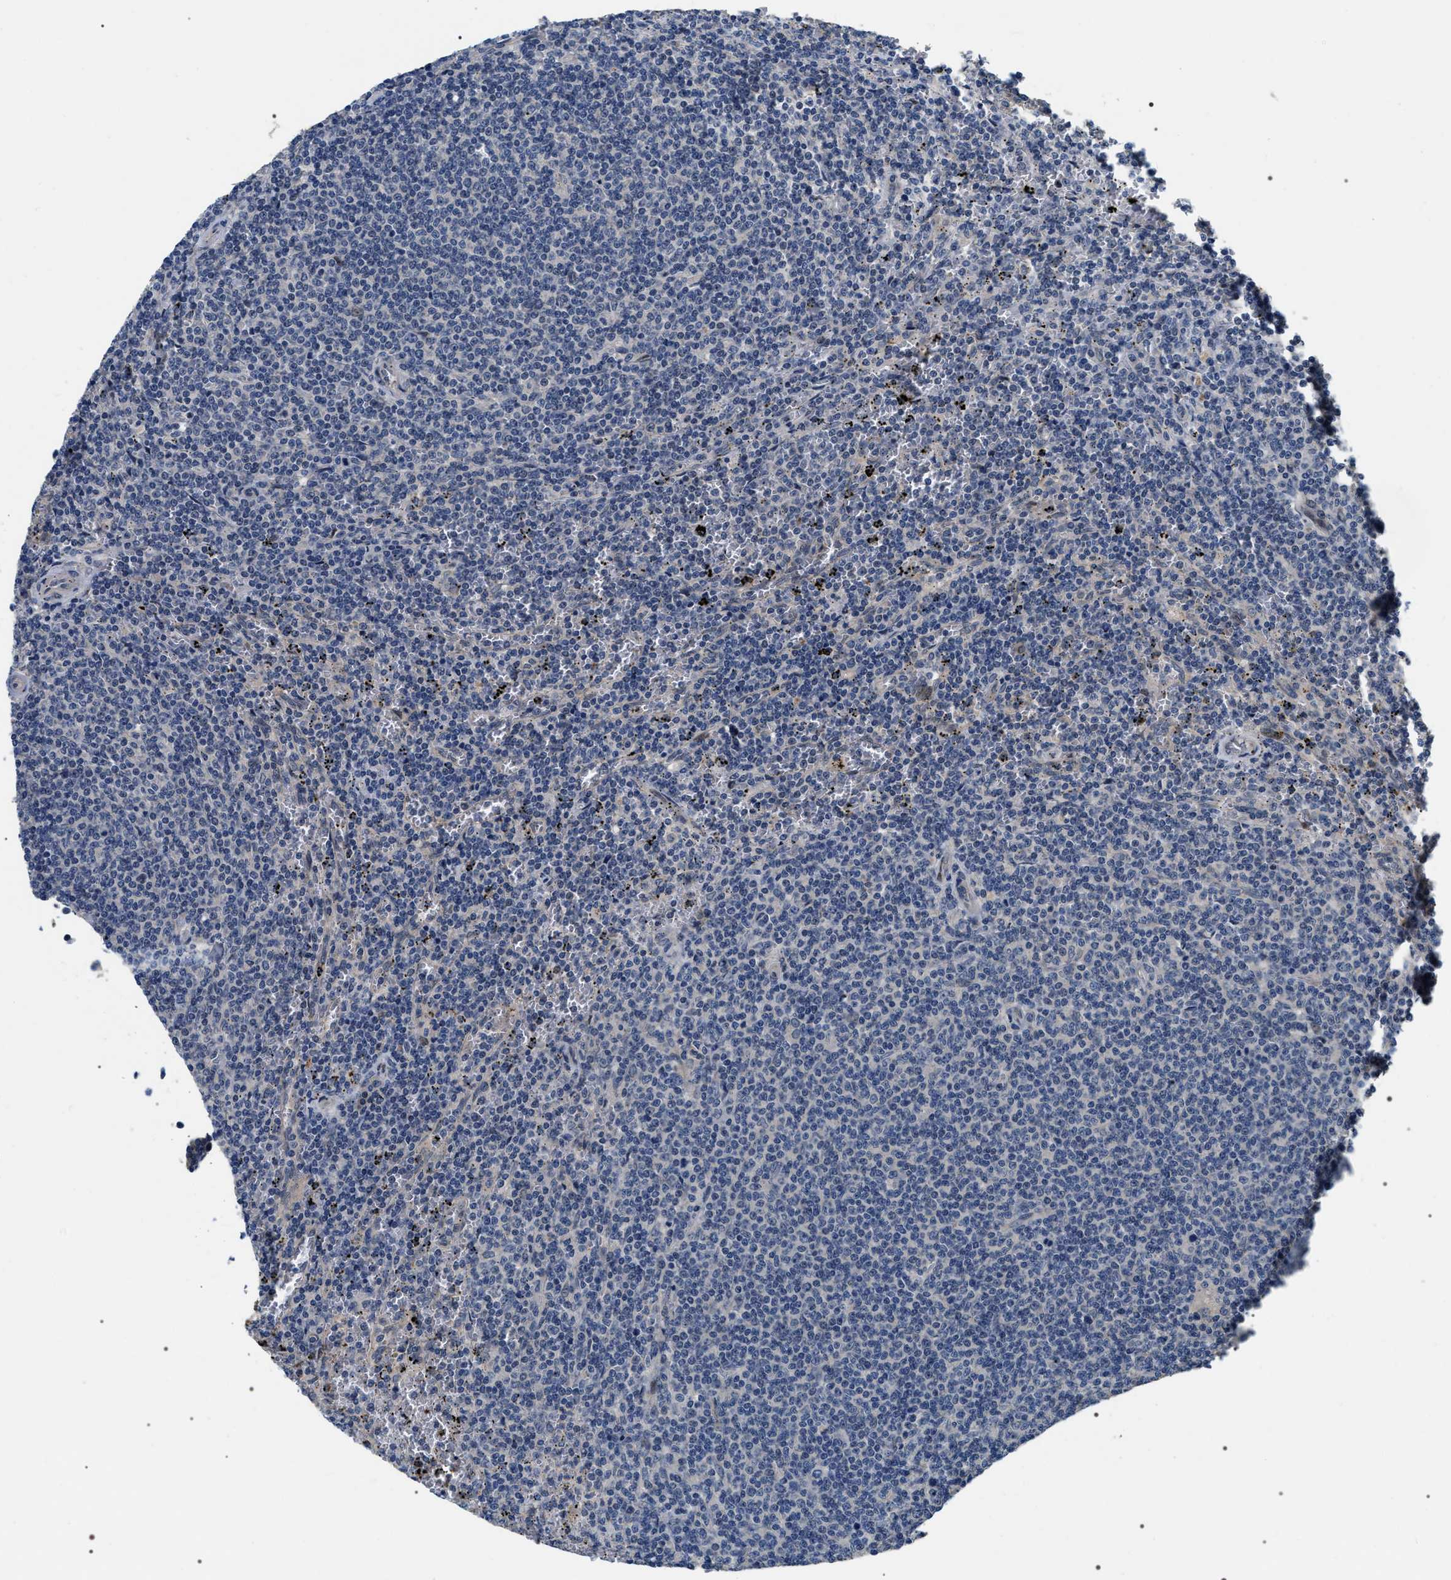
{"staining": {"intensity": "negative", "quantity": "none", "location": "none"}, "tissue": "lymphoma", "cell_type": "Tumor cells", "image_type": "cancer", "snomed": [{"axis": "morphology", "description": "Hodgkin's disease, NOS"}, {"axis": "topography", "description": "Lymph node"}], "caption": "Immunohistochemical staining of human lymphoma shows no significant expression in tumor cells.", "gene": "IFT81", "patient": {"sex": "male", "age": 46}}